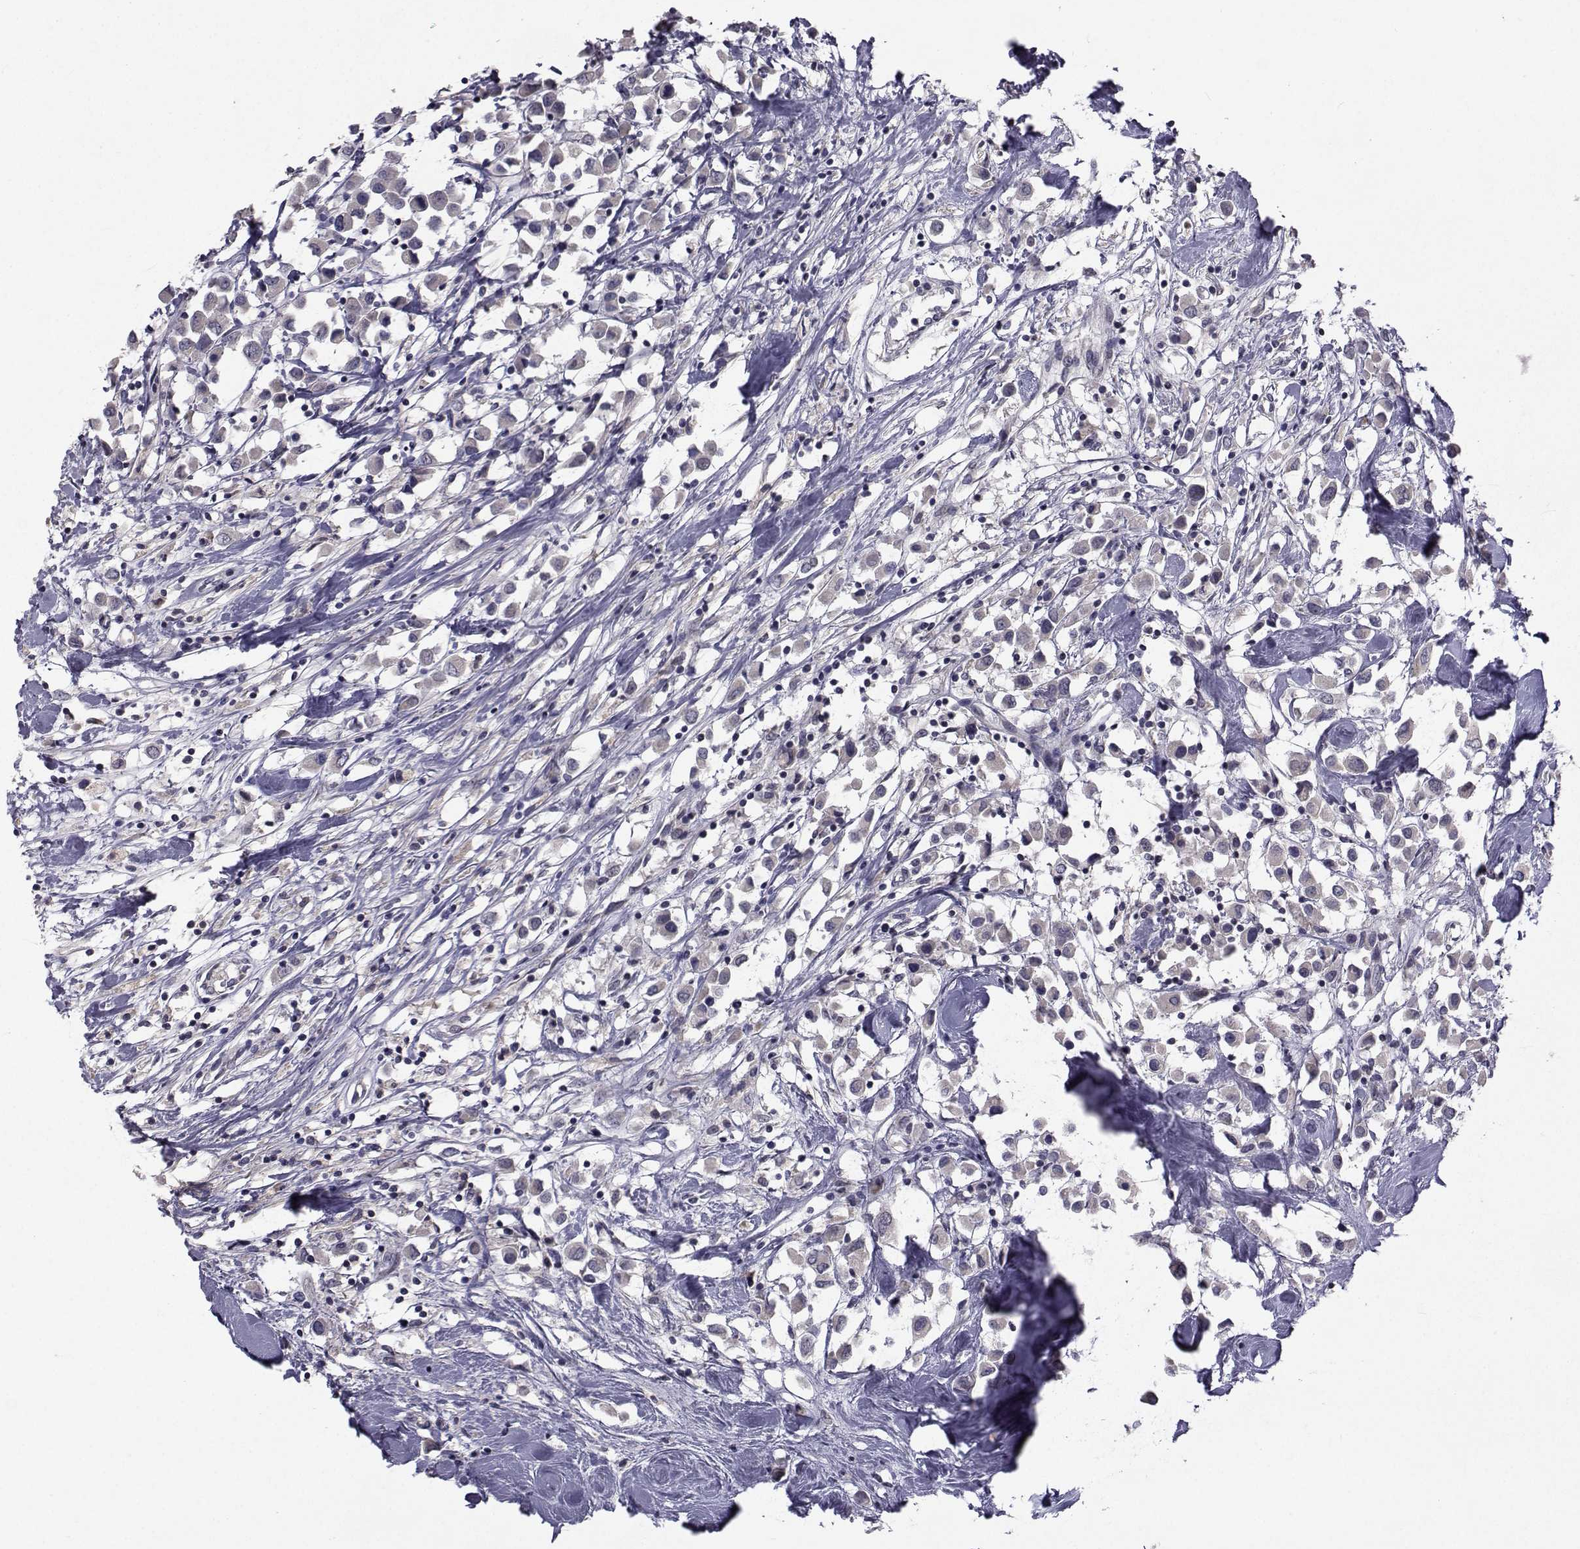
{"staining": {"intensity": "negative", "quantity": "none", "location": "none"}, "tissue": "breast cancer", "cell_type": "Tumor cells", "image_type": "cancer", "snomed": [{"axis": "morphology", "description": "Duct carcinoma"}, {"axis": "topography", "description": "Breast"}], "caption": "A micrograph of invasive ductal carcinoma (breast) stained for a protein exhibits no brown staining in tumor cells.", "gene": "FDXR", "patient": {"sex": "female", "age": 61}}